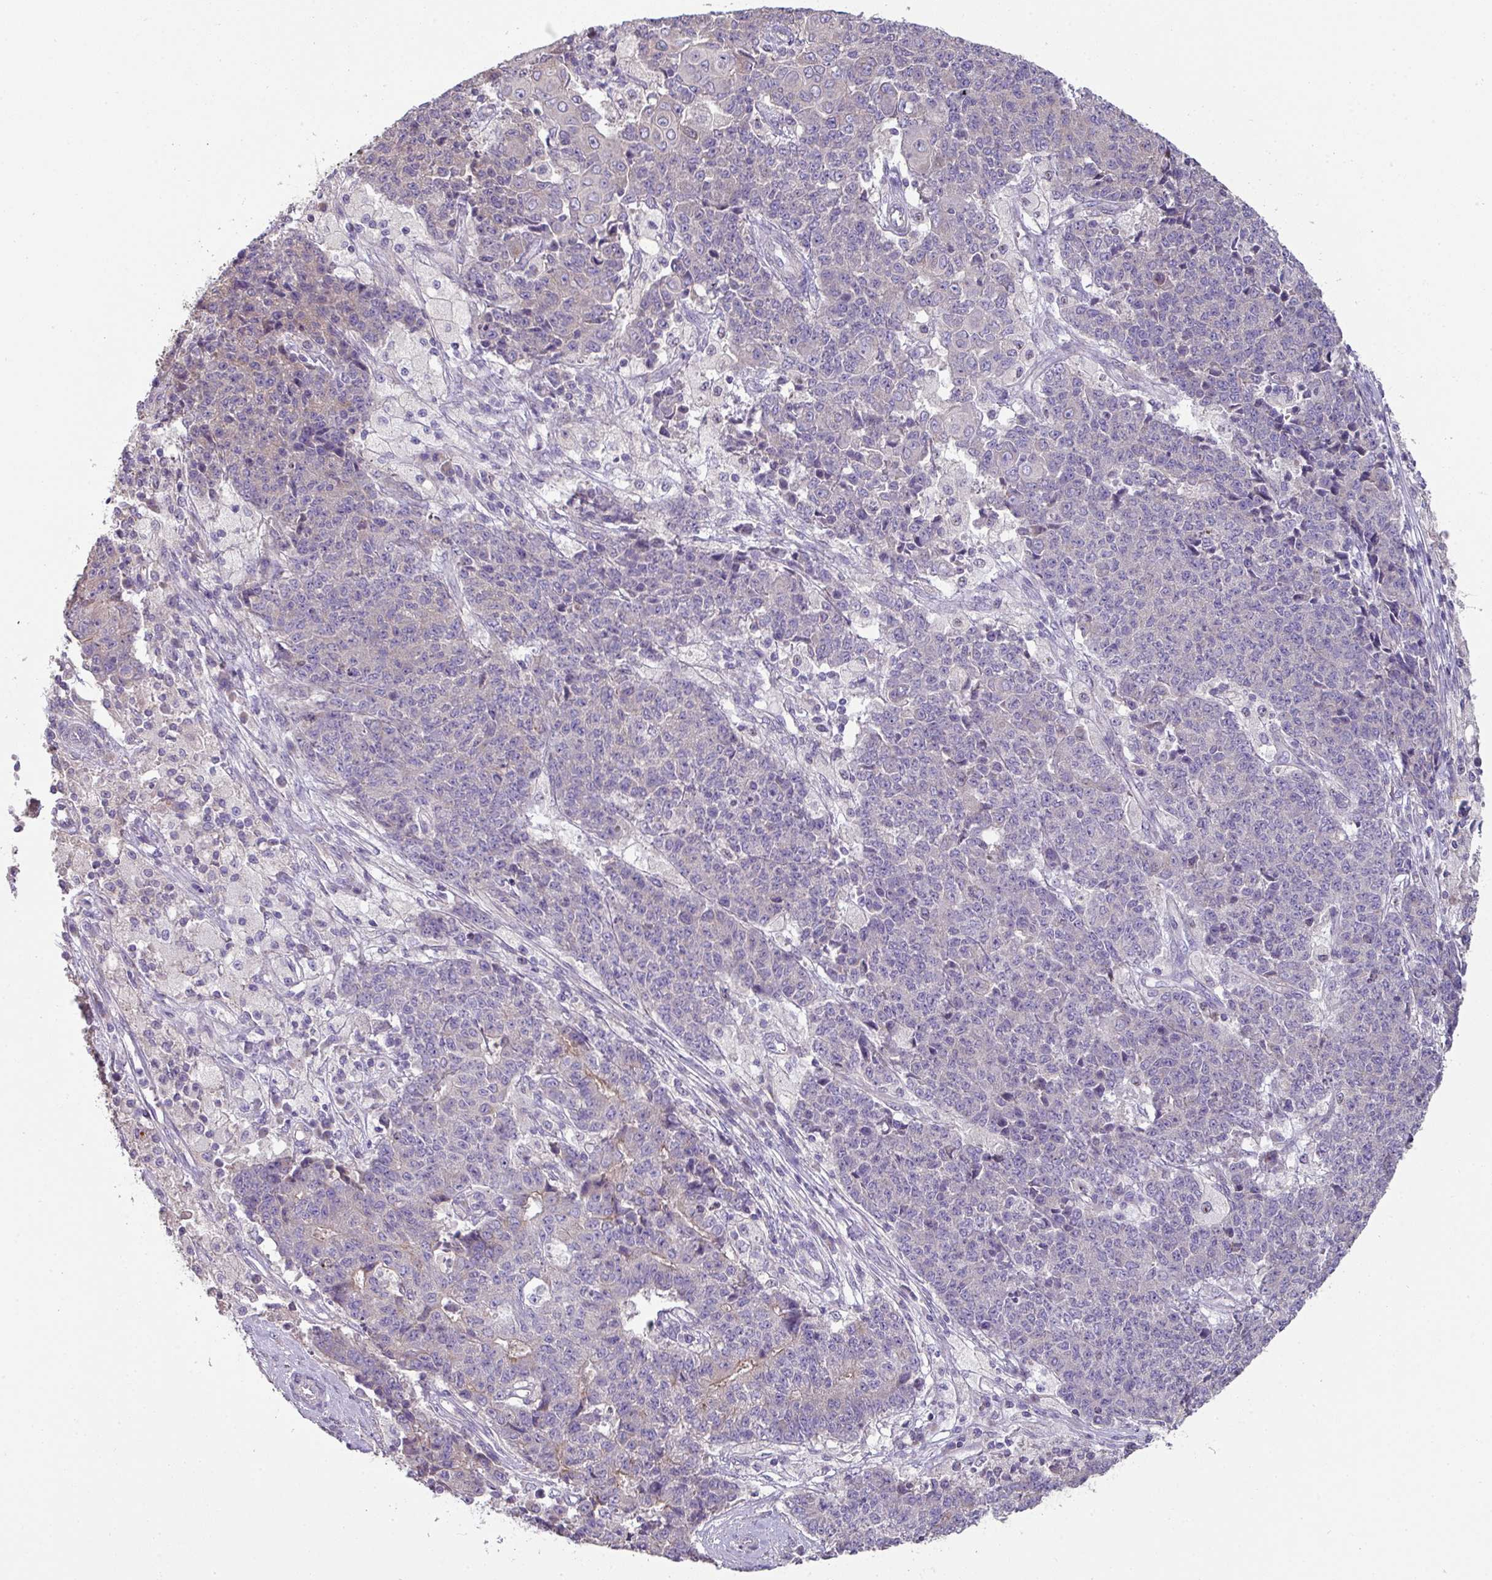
{"staining": {"intensity": "negative", "quantity": "none", "location": "none"}, "tissue": "ovarian cancer", "cell_type": "Tumor cells", "image_type": "cancer", "snomed": [{"axis": "morphology", "description": "Carcinoma, endometroid"}, {"axis": "topography", "description": "Ovary"}], "caption": "This is an IHC micrograph of human ovarian endometroid carcinoma. There is no positivity in tumor cells.", "gene": "LRRC9", "patient": {"sex": "female", "age": 42}}